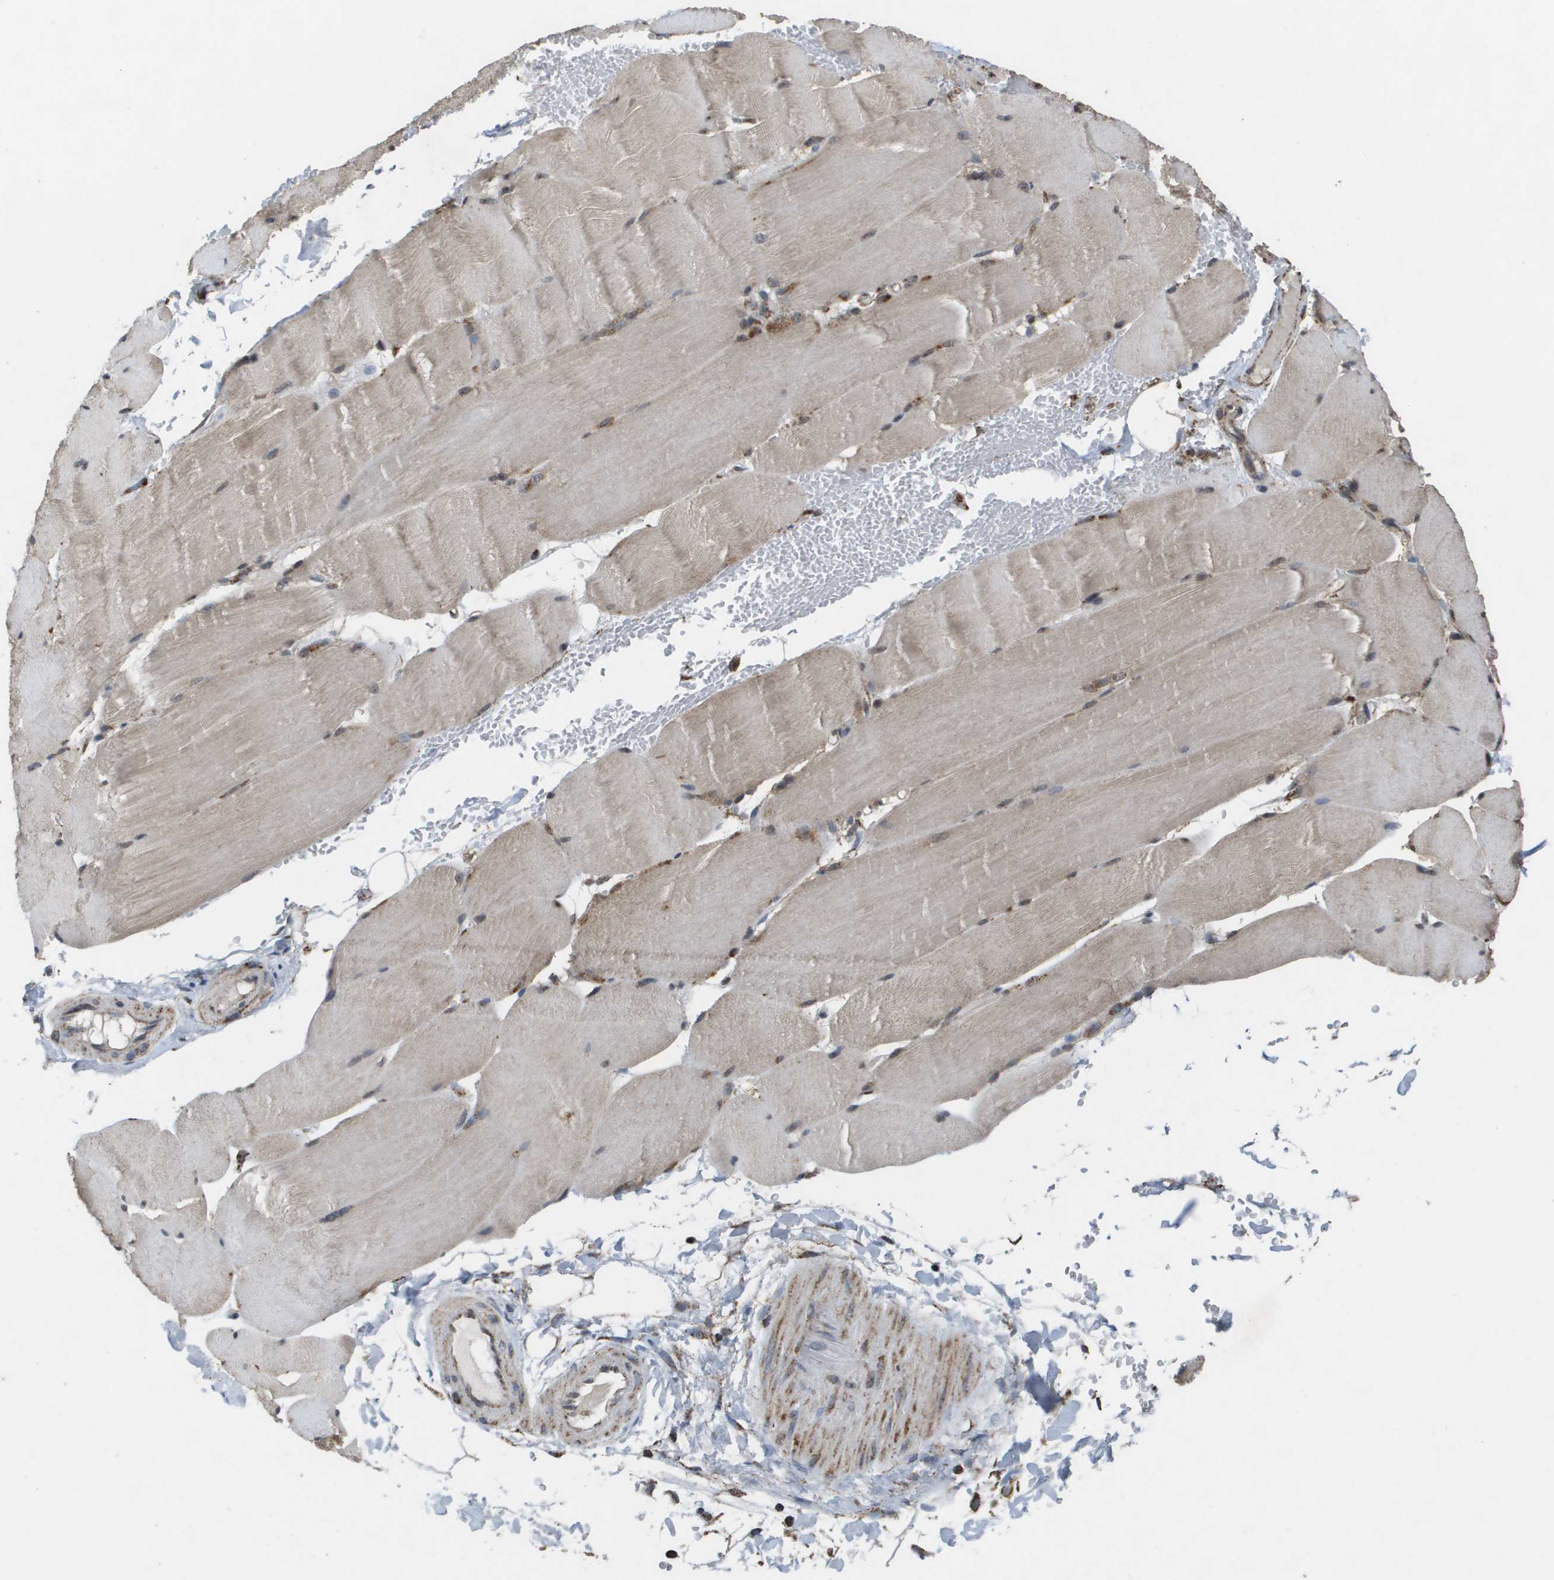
{"staining": {"intensity": "moderate", "quantity": "<25%", "location": "cytoplasmic/membranous"}, "tissue": "skeletal muscle", "cell_type": "Myocytes", "image_type": "normal", "snomed": [{"axis": "morphology", "description": "Normal tissue, NOS"}, {"axis": "topography", "description": "Skin"}, {"axis": "topography", "description": "Skeletal muscle"}], "caption": "Protein staining reveals moderate cytoplasmic/membranous positivity in about <25% of myocytes in unremarkable skeletal muscle. (DAB IHC, brown staining for protein, blue staining for nuclei).", "gene": "HSPE1", "patient": {"sex": "male", "age": 83}}